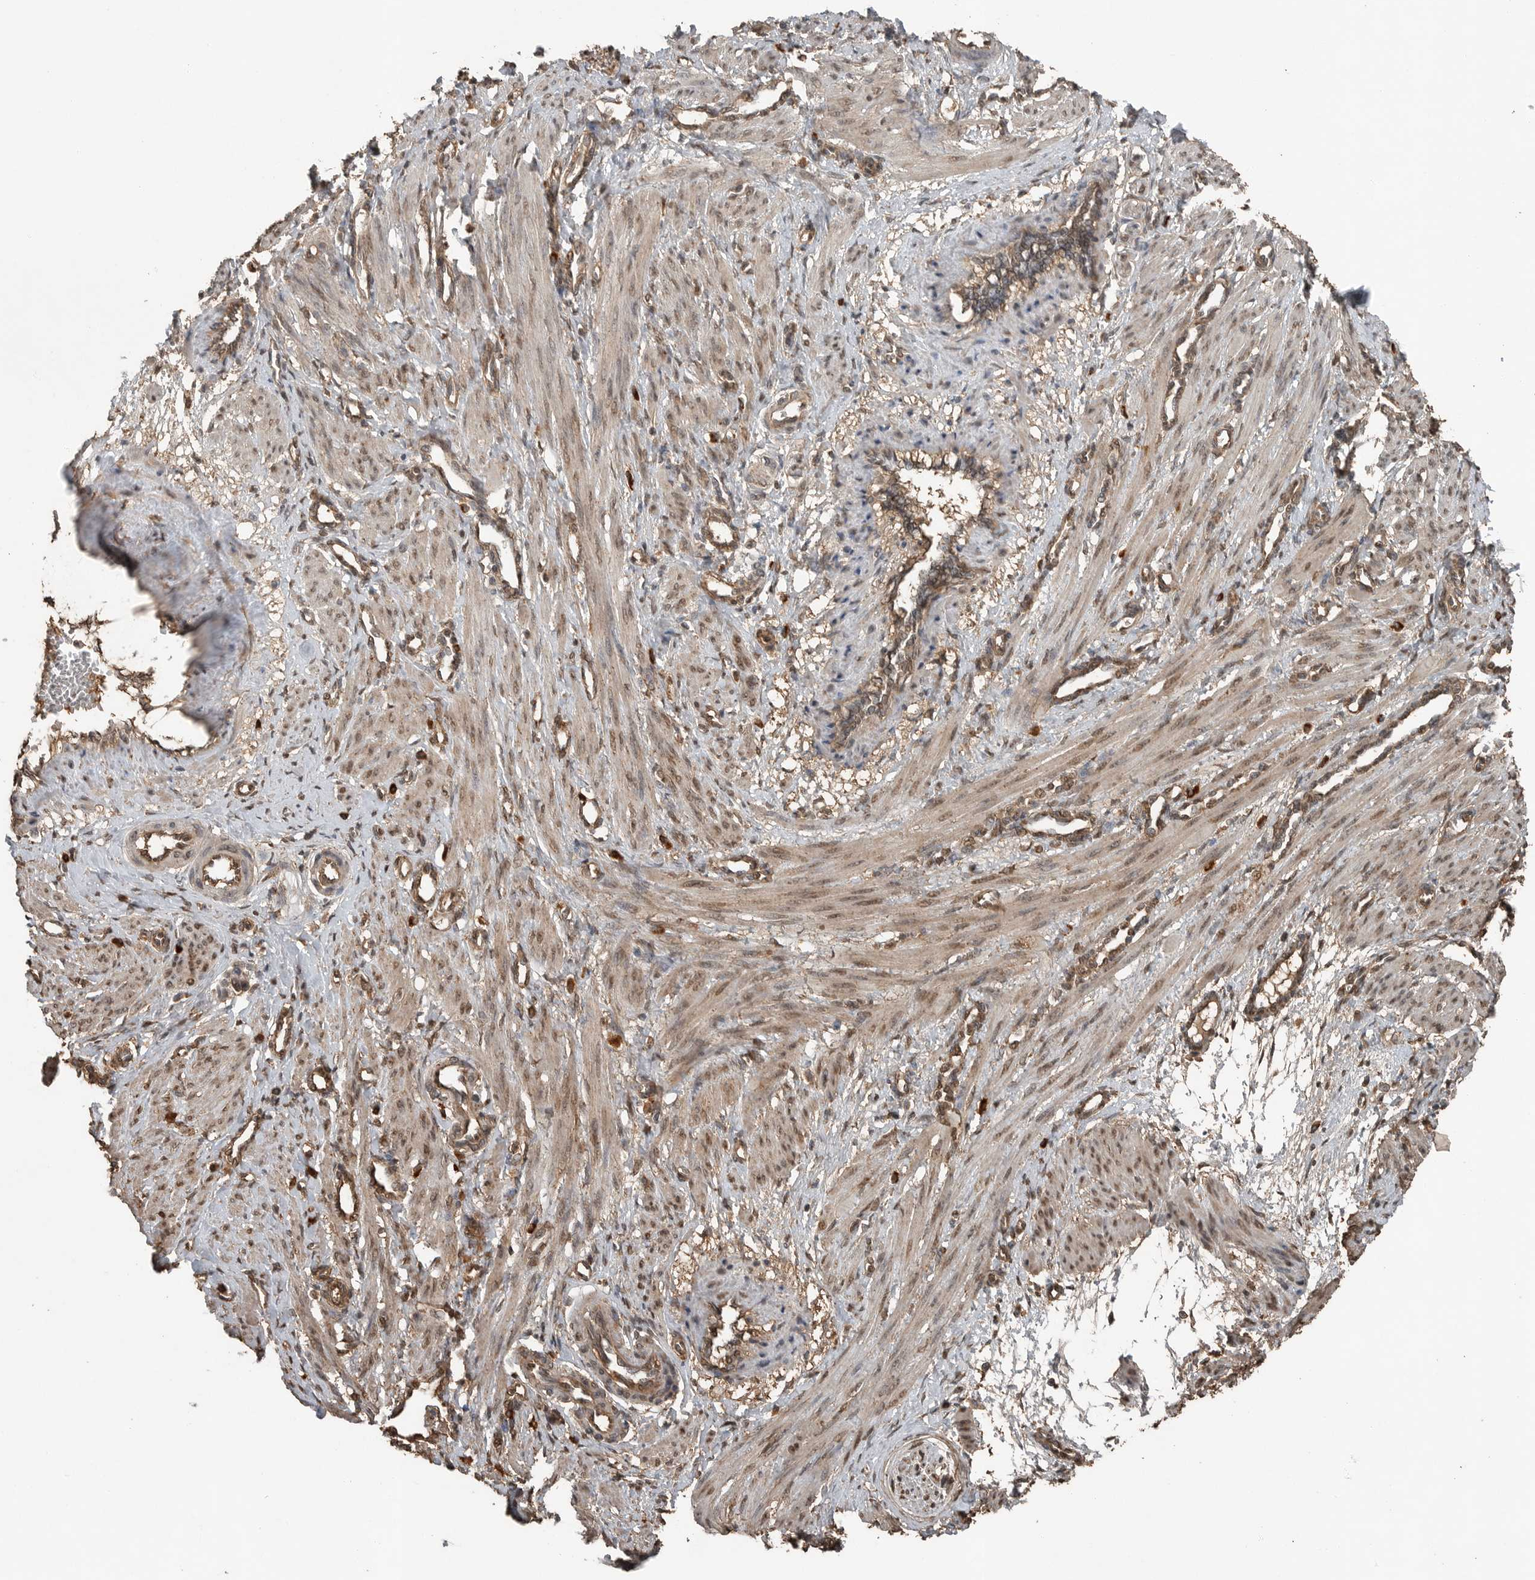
{"staining": {"intensity": "moderate", "quantity": ">75%", "location": "cytoplasmic/membranous,nuclear"}, "tissue": "smooth muscle", "cell_type": "Smooth muscle cells", "image_type": "normal", "snomed": [{"axis": "morphology", "description": "Normal tissue, NOS"}, {"axis": "topography", "description": "Endometrium"}], "caption": "Smooth muscle cells demonstrate moderate cytoplasmic/membranous,nuclear staining in approximately >75% of cells in benign smooth muscle. The protein of interest is stained brown, and the nuclei are stained in blue (DAB (3,3'-diaminobenzidine) IHC with brightfield microscopy, high magnification).", "gene": "BLZF1", "patient": {"sex": "female", "age": 33}}